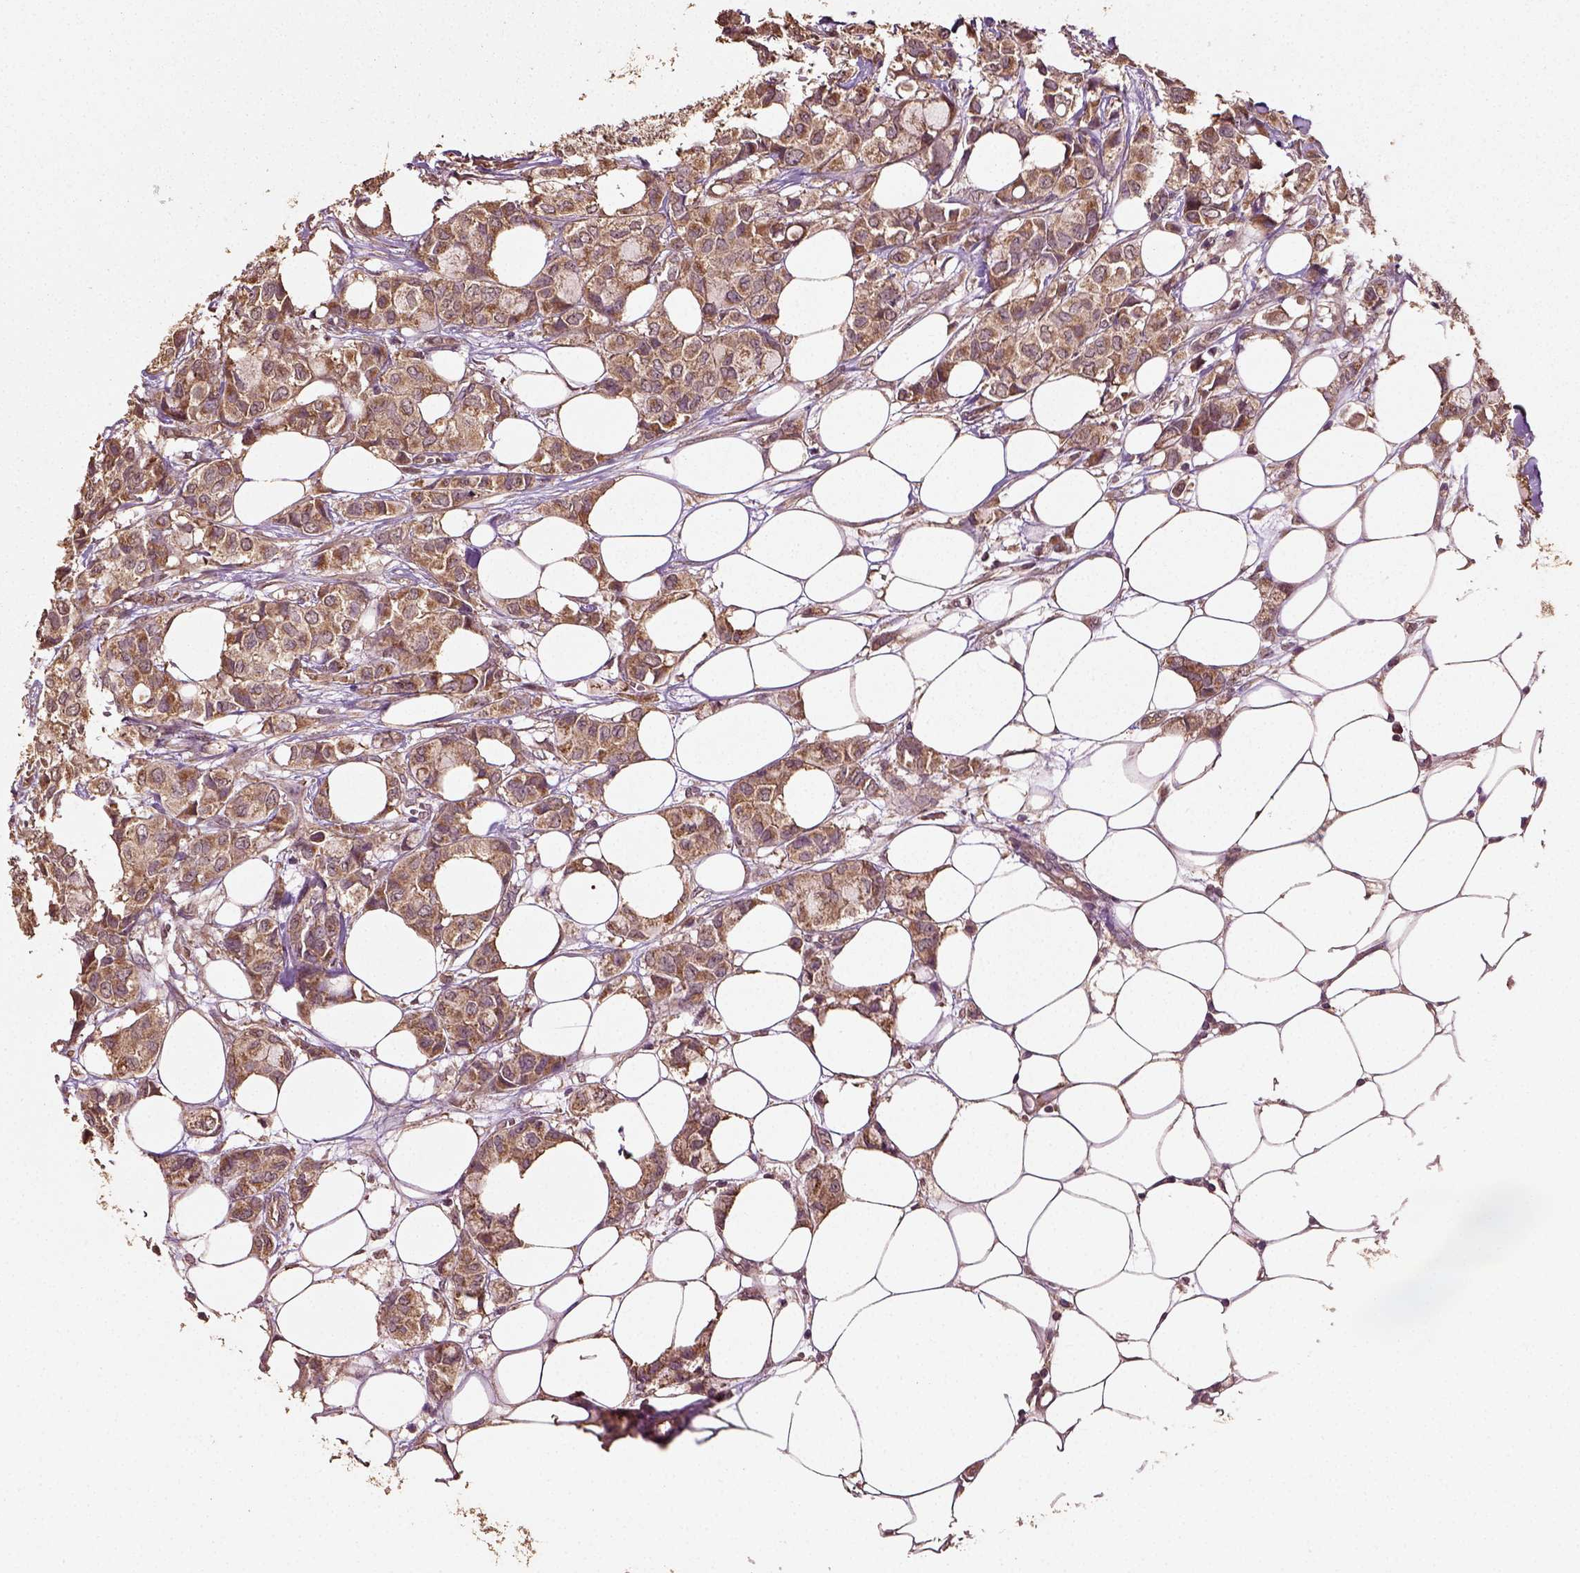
{"staining": {"intensity": "moderate", "quantity": ">75%", "location": "cytoplasmic/membranous"}, "tissue": "breast cancer", "cell_type": "Tumor cells", "image_type": "cancer", "snomed": [{"axis": "morphology", "description": "Duct carcinoma"}, {"axis": "topography", "description": "Breast"}], "caption": "Breast cancer (infiltrating ductal carcinoma) was stained to show a protein in brown. There is medium levels of moderate cytoplasmic/membranous staining in about >75% of tumor cells.", "gene": "ERV3-1", "patient": {"sex": "female", "age": 85}}